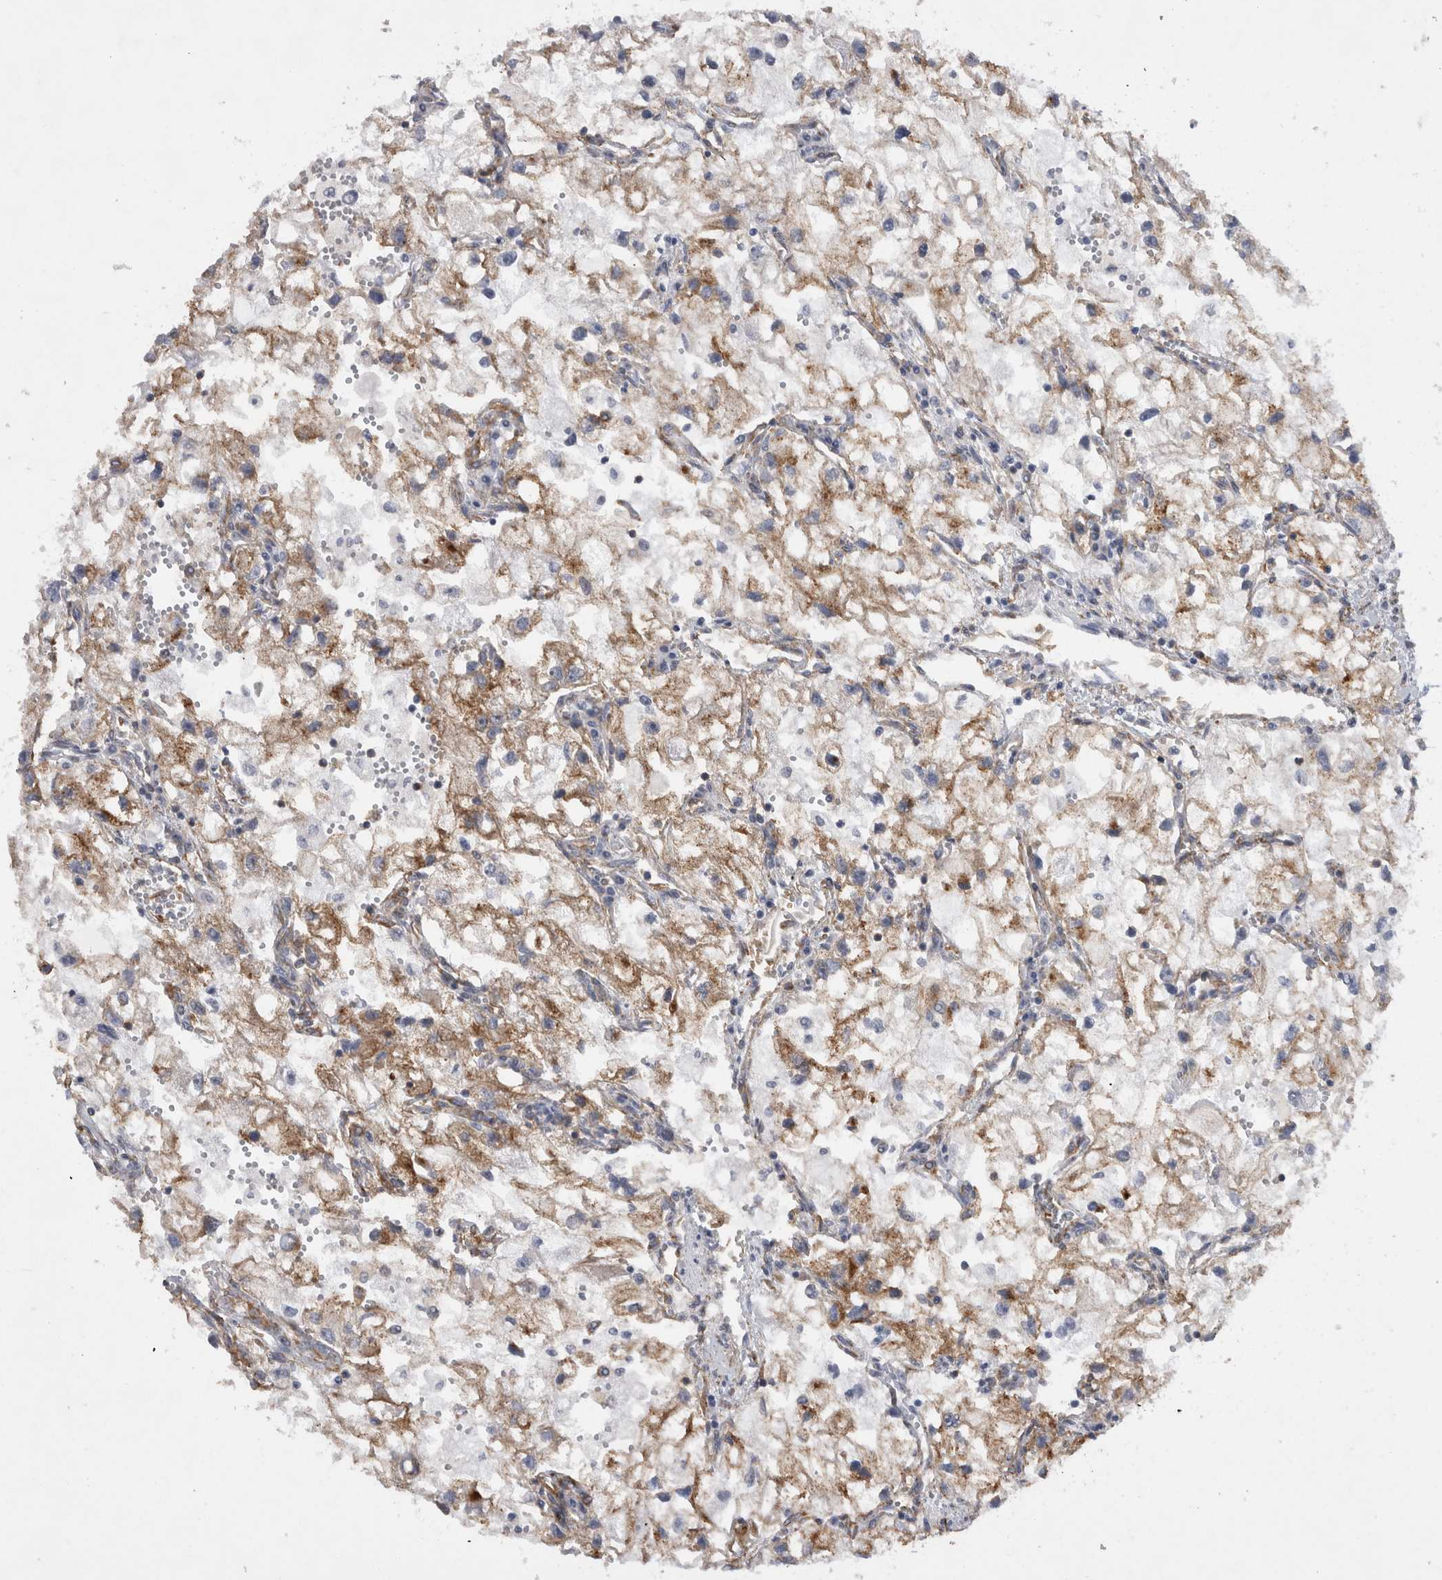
{"staining": {"intensity": "moderate", "quantity": ">75%", "location": "cytoplasmic/membranous"}, "tissue": "renal cancer", "cell_type": "Tumor cells", "image_type": "cancer", "snomed": [{"axis": "morphology", "description": "Adenocarcinoma, NOS"}, {"axis": "topography", "description": "Kidney"}], "caption": "Adenocarcinoma (renal) stained with a brown dye shows moderate cytoplasmic/membranous positive positivity in approximately >75% of tumor cells.", "gene": "ATXN3", "patient": {"sex": "female", "age": 70}}